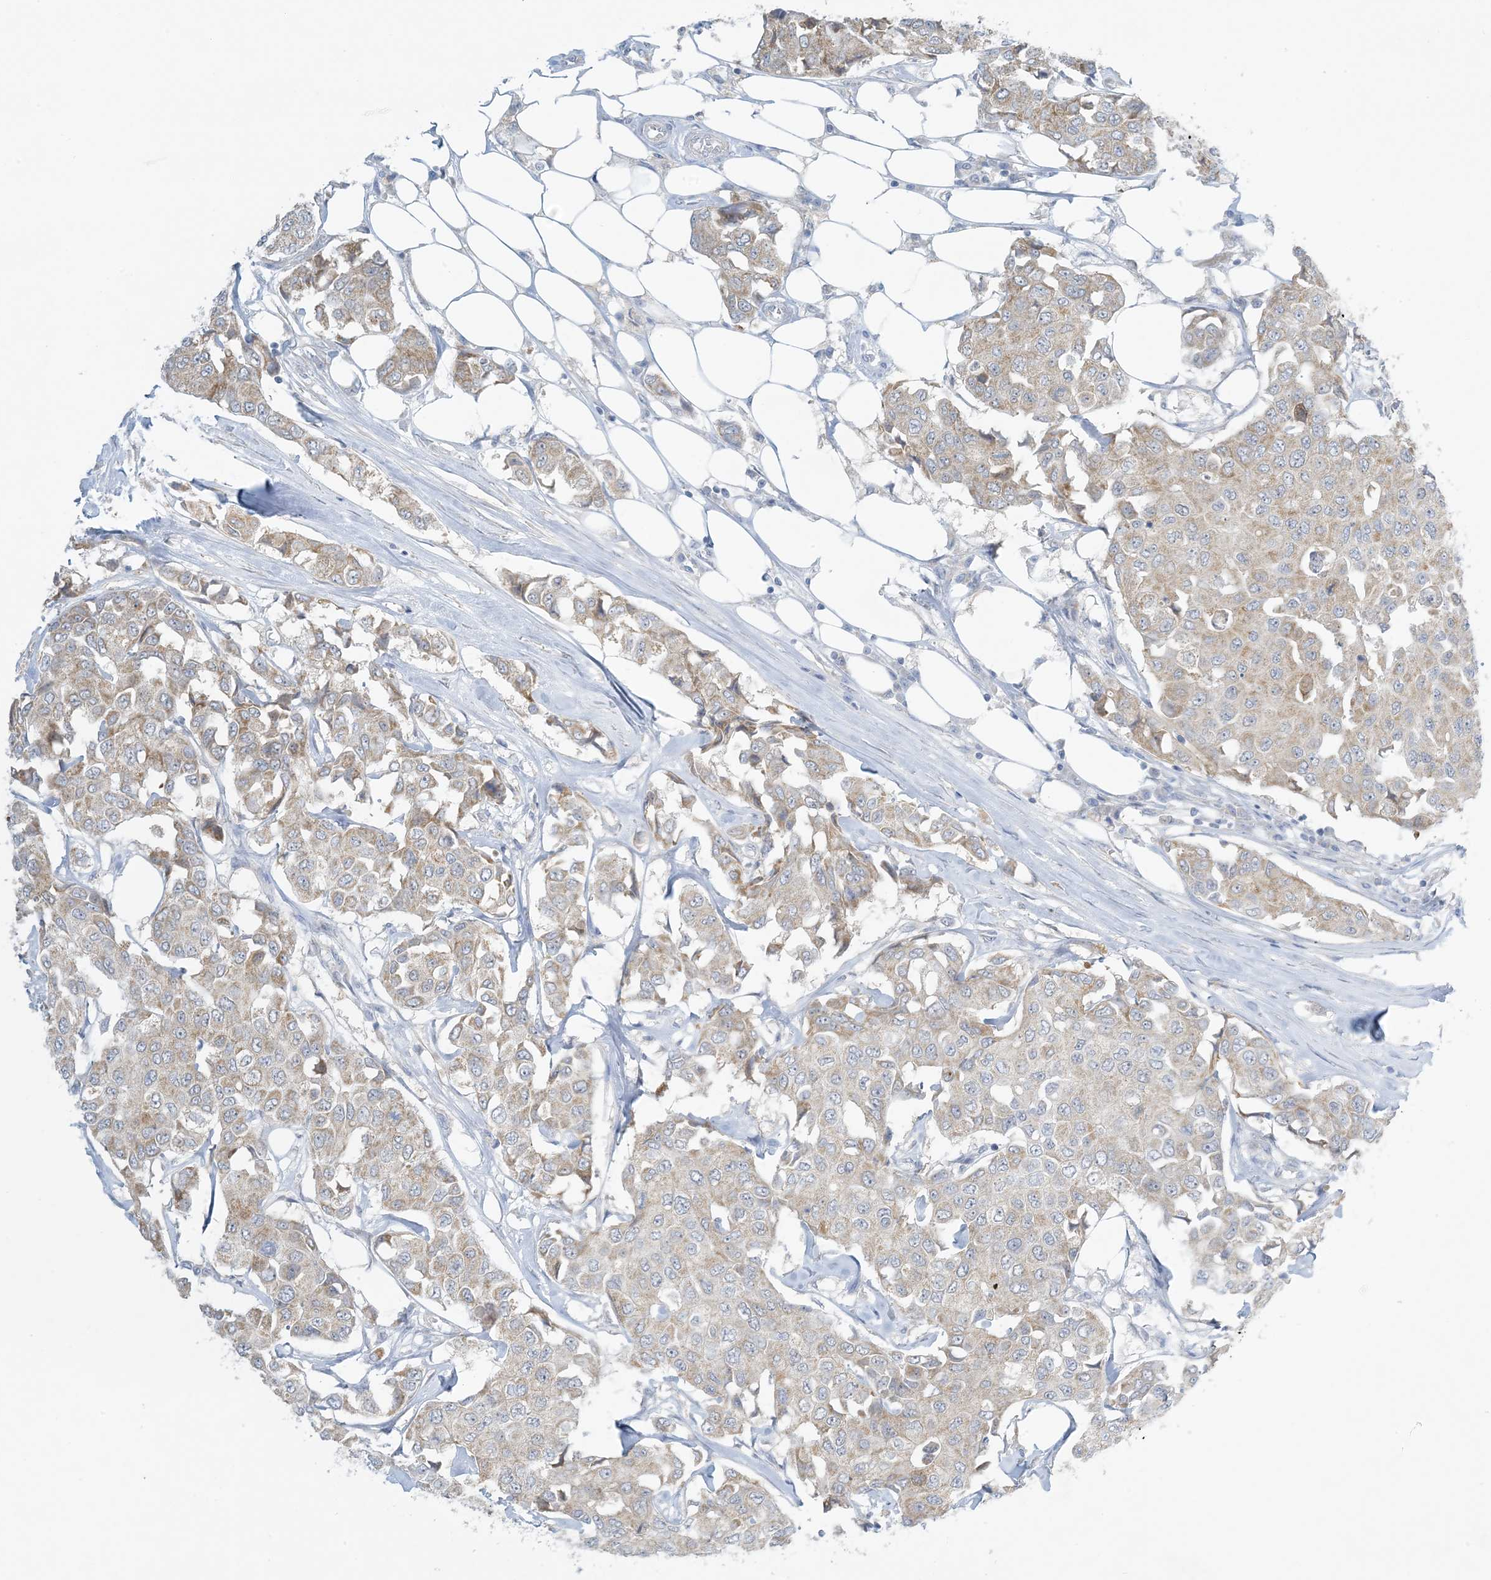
{"staining": {"intensity": "moderate", "quantity": "<25%", "location": "cytoplasmic/membranous"}, "tissue": "breast cancer", "cell_type": "Tumor cells", "image_type": "cancer", "snomed": [{"axis": "morphology", "description": "Duct carcinoma"}, {"axis": "topography", "description": "Breast"}], "caption": "Breast cancer (invasive ductal carcinoma) stained for a protein (brown) reveals moderate cytoplasmic/membranous positive staining in about <25% of tumor cells.", "gene": "MRPS18A", "patient": {"sex": "female", "age": 80}}